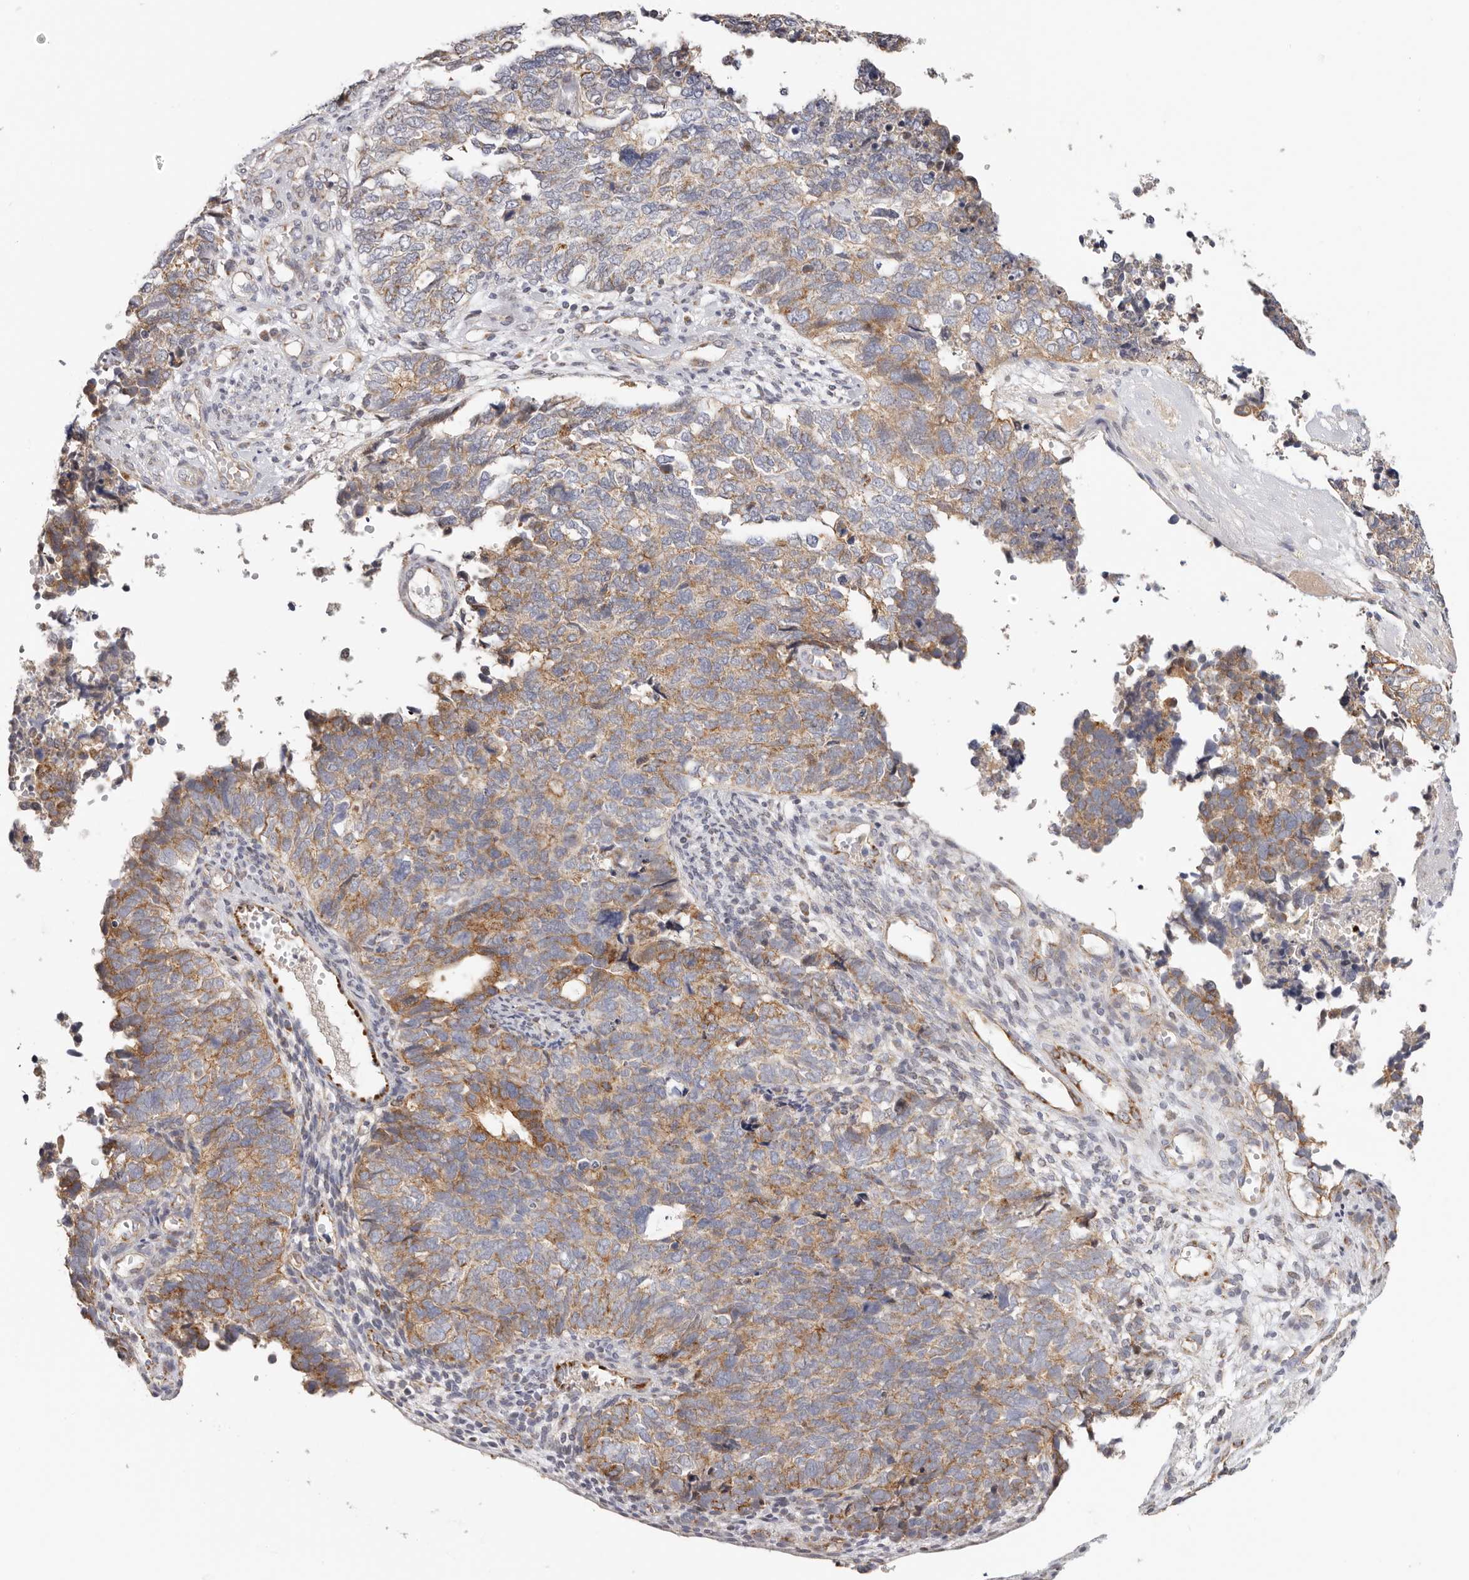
{"staining": {"intensity": "moderate", "quantity": "25%-75%", "location": "cytoplasmic/membranous"}, "tissue": "cervical cancer", "cell_type": "Tumor cells", "image_type": "cancer", "snomed": [{"axis": "morphology", "description": "Squamous cell carcinoma, NOS"}, {"axis": "topography", "description": "Cervix"}], "caption": "High-power microscopy captured an immunohistochemistry (IHC) histopathology image of cervical cancer, revealing moderate cytoplasmic/membranous positivity in about 25%-75% of tumor cells.", "gene": "AFDN", "patient": {"sex": "female", "age": 63}}